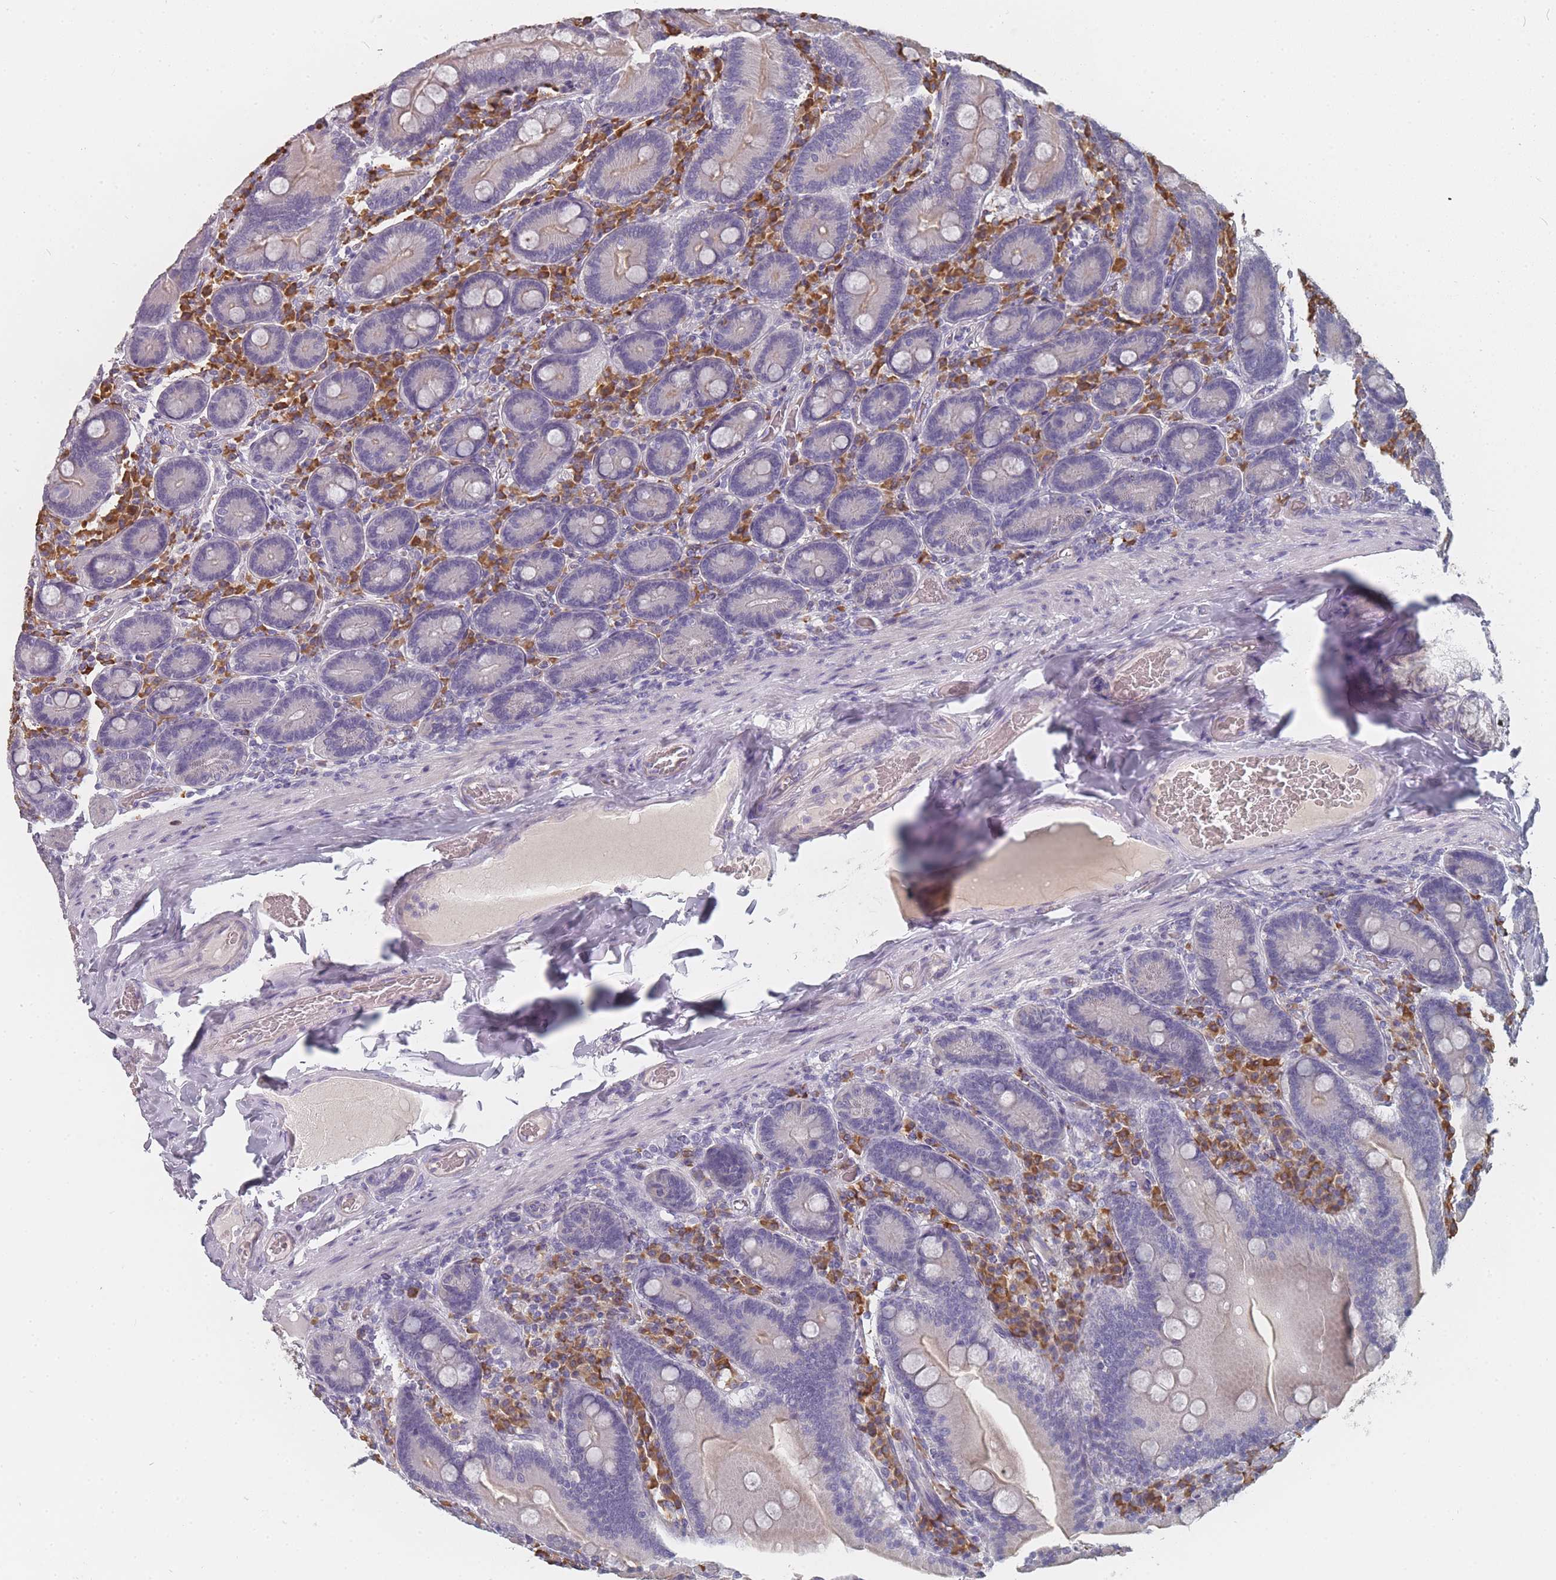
{"staining": {"intensity": "negative", "quantity": "none", "location": "none"}, "tissue": "duodenum", "cell_type": "Glandular cells", "image_type": "normal", "snomed": [{"axis": "morphology", "description": "Normal tissue, NOS"}, {"axis": "topography", "description": "Duodenum"}], "caption": "Human duodenum stained for a protein using immunohistochemistry (IHC) shows no staining in glandular cells.", "gene": "SLC35E4", "patient": {"sex": "female", "age": 62}}